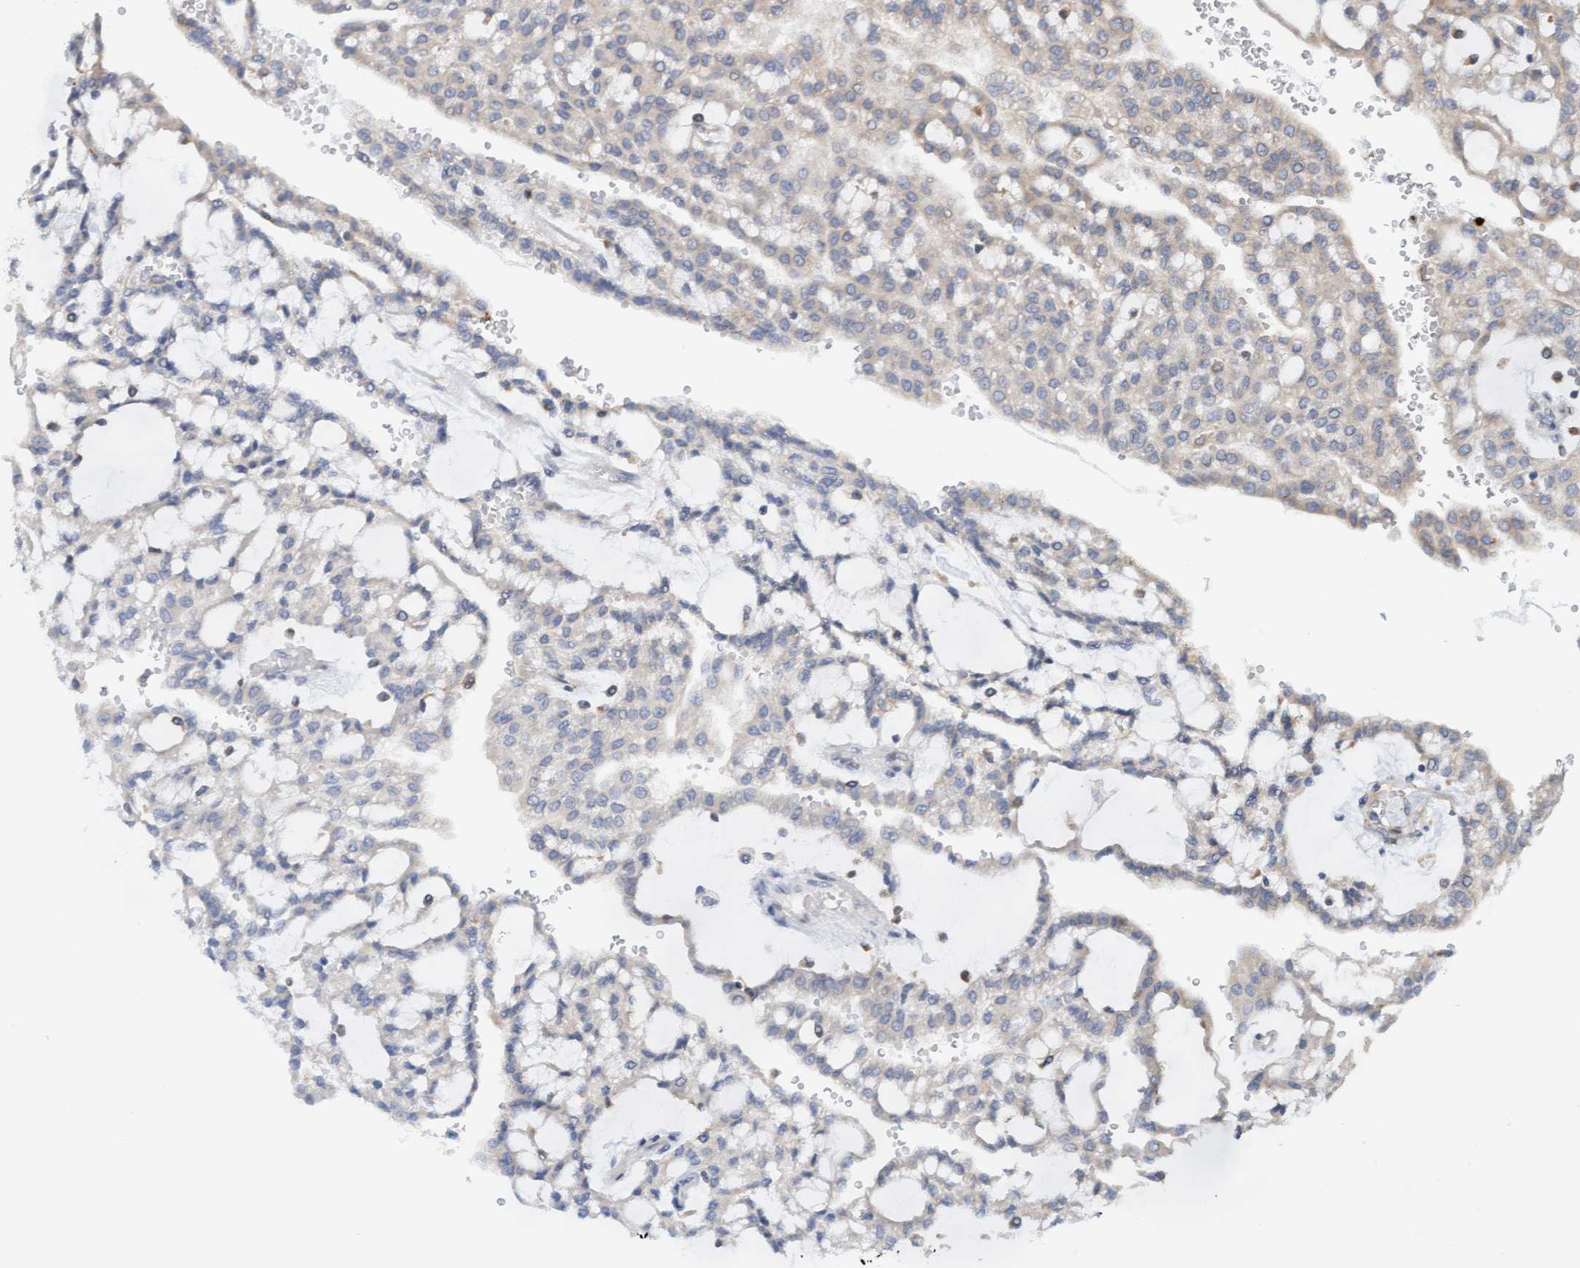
{"staining": {"intensity": "negative", "quantity": "none", "location": "none"}, "tissue": "renal cancer", "cell_type": "Tumor cells", "image_type": "cancer", "snomed": [{"axis": "morphology", "description": "Adenocarcinoma, NOS"}, {"axis": "topography", "description": "Kidney"}], "caption": "Immunohistochemistry (IHC) of renal adenocarcinoma exhibits no positivity in tumor cells. Brightfield microscopy of immunohistochemistry stained with DAB (3,3'-diaminobenzidine) (brown) and hematoxylin (blue), captured at high magnification.", "gene": "MMP8", "patient": {"sex": "male", "age": 63}}